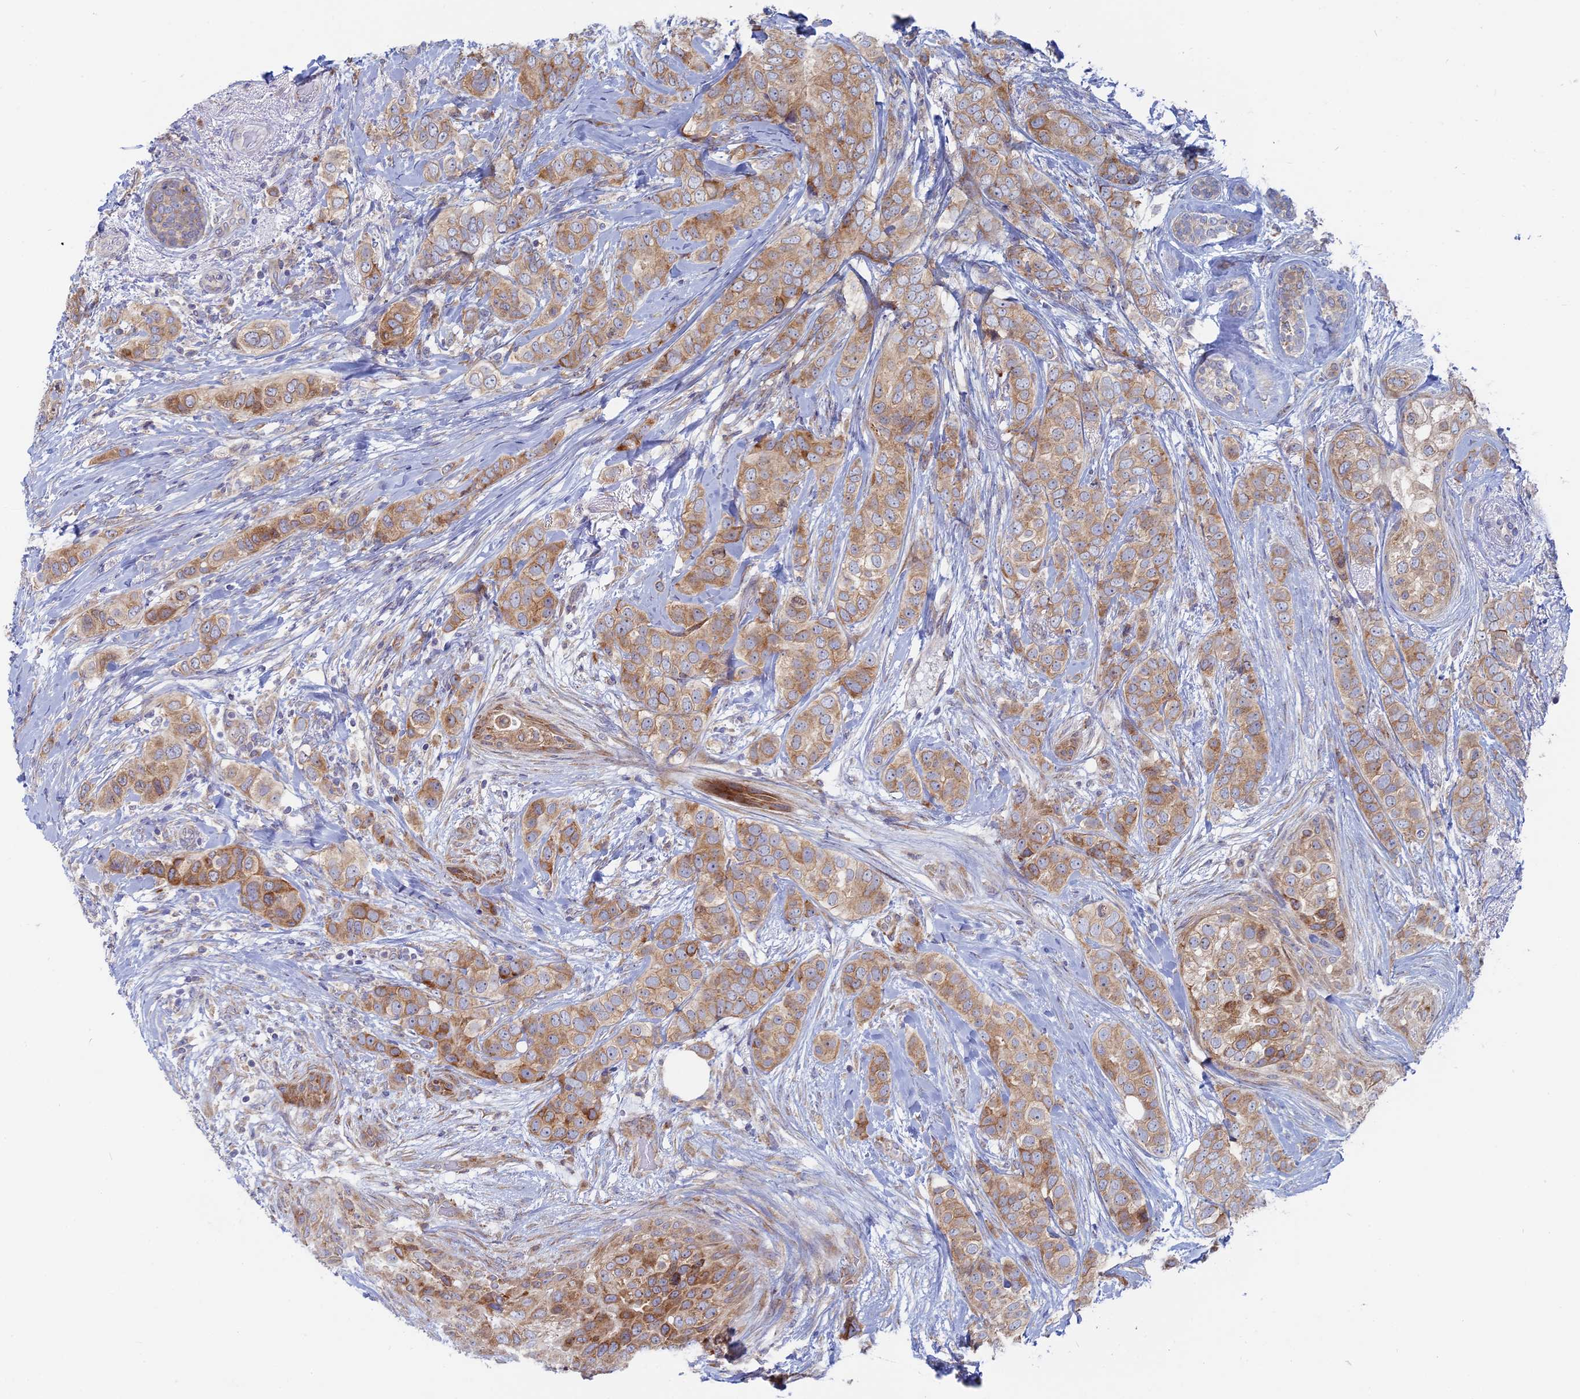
{"staining": {"intensity": "moderate", "quantity": ">75%", "location": "cytoplasmic/membranous"}, "tissue": "breast cancer", "cell_type": "Tumor cells", "image_type": "cancer", "snomed": [{"axis": "morphology", "description": "Lobular carcinoma"}, {"axis": "topography", "description": "Breast"}], "caption": "High-magnification brightfield microscopy of breast cancer stained with DAB (brown) and counterstained with hematoxylin (blue). tumor cells exhibit moderate cytoplasmic/membranous positivity is appreciated in approximately>75% of cells.", "gene": "TBC1D30", "patient": {"sex": "female", "age": 51}}